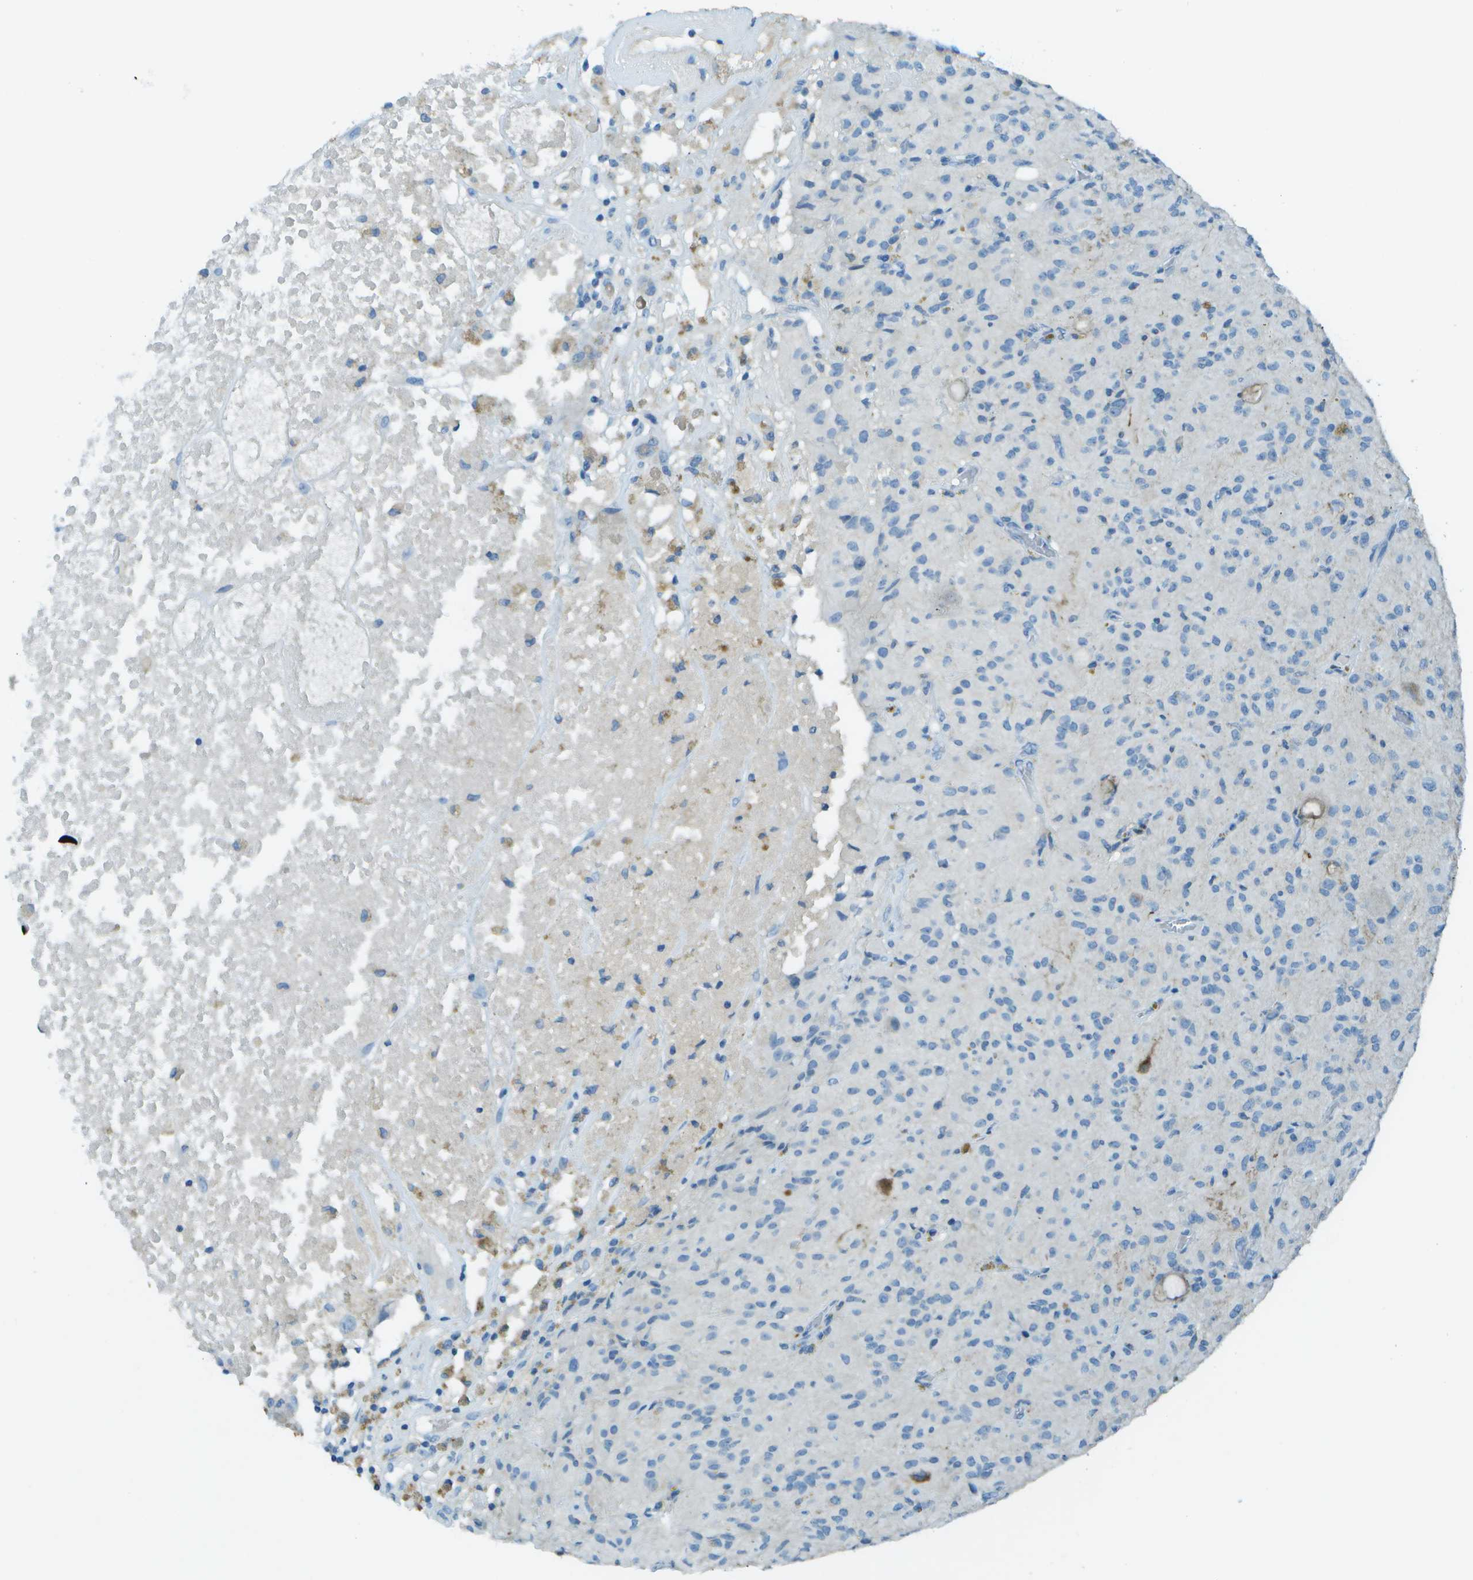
{"staining": {"intensity": "negative", "quantity": "none", "location": "none"}, "tissue": "glioma", "cell_type": "Tumor cells", "image_type": "cancer", "snomed": [{"axis": "morphology", "description": "Glioma, malignant, High grade"}, {"axis": "topography", "description": "Brain"}], "caption": "This micrograph is of glioma stained with immunohistochemistry to label a protein in brown with the nuclei are counter-stained blue. There is no expression in tumor cells.", "gene": "LGI2", "patient": {"sex": "female", "age": 59}}